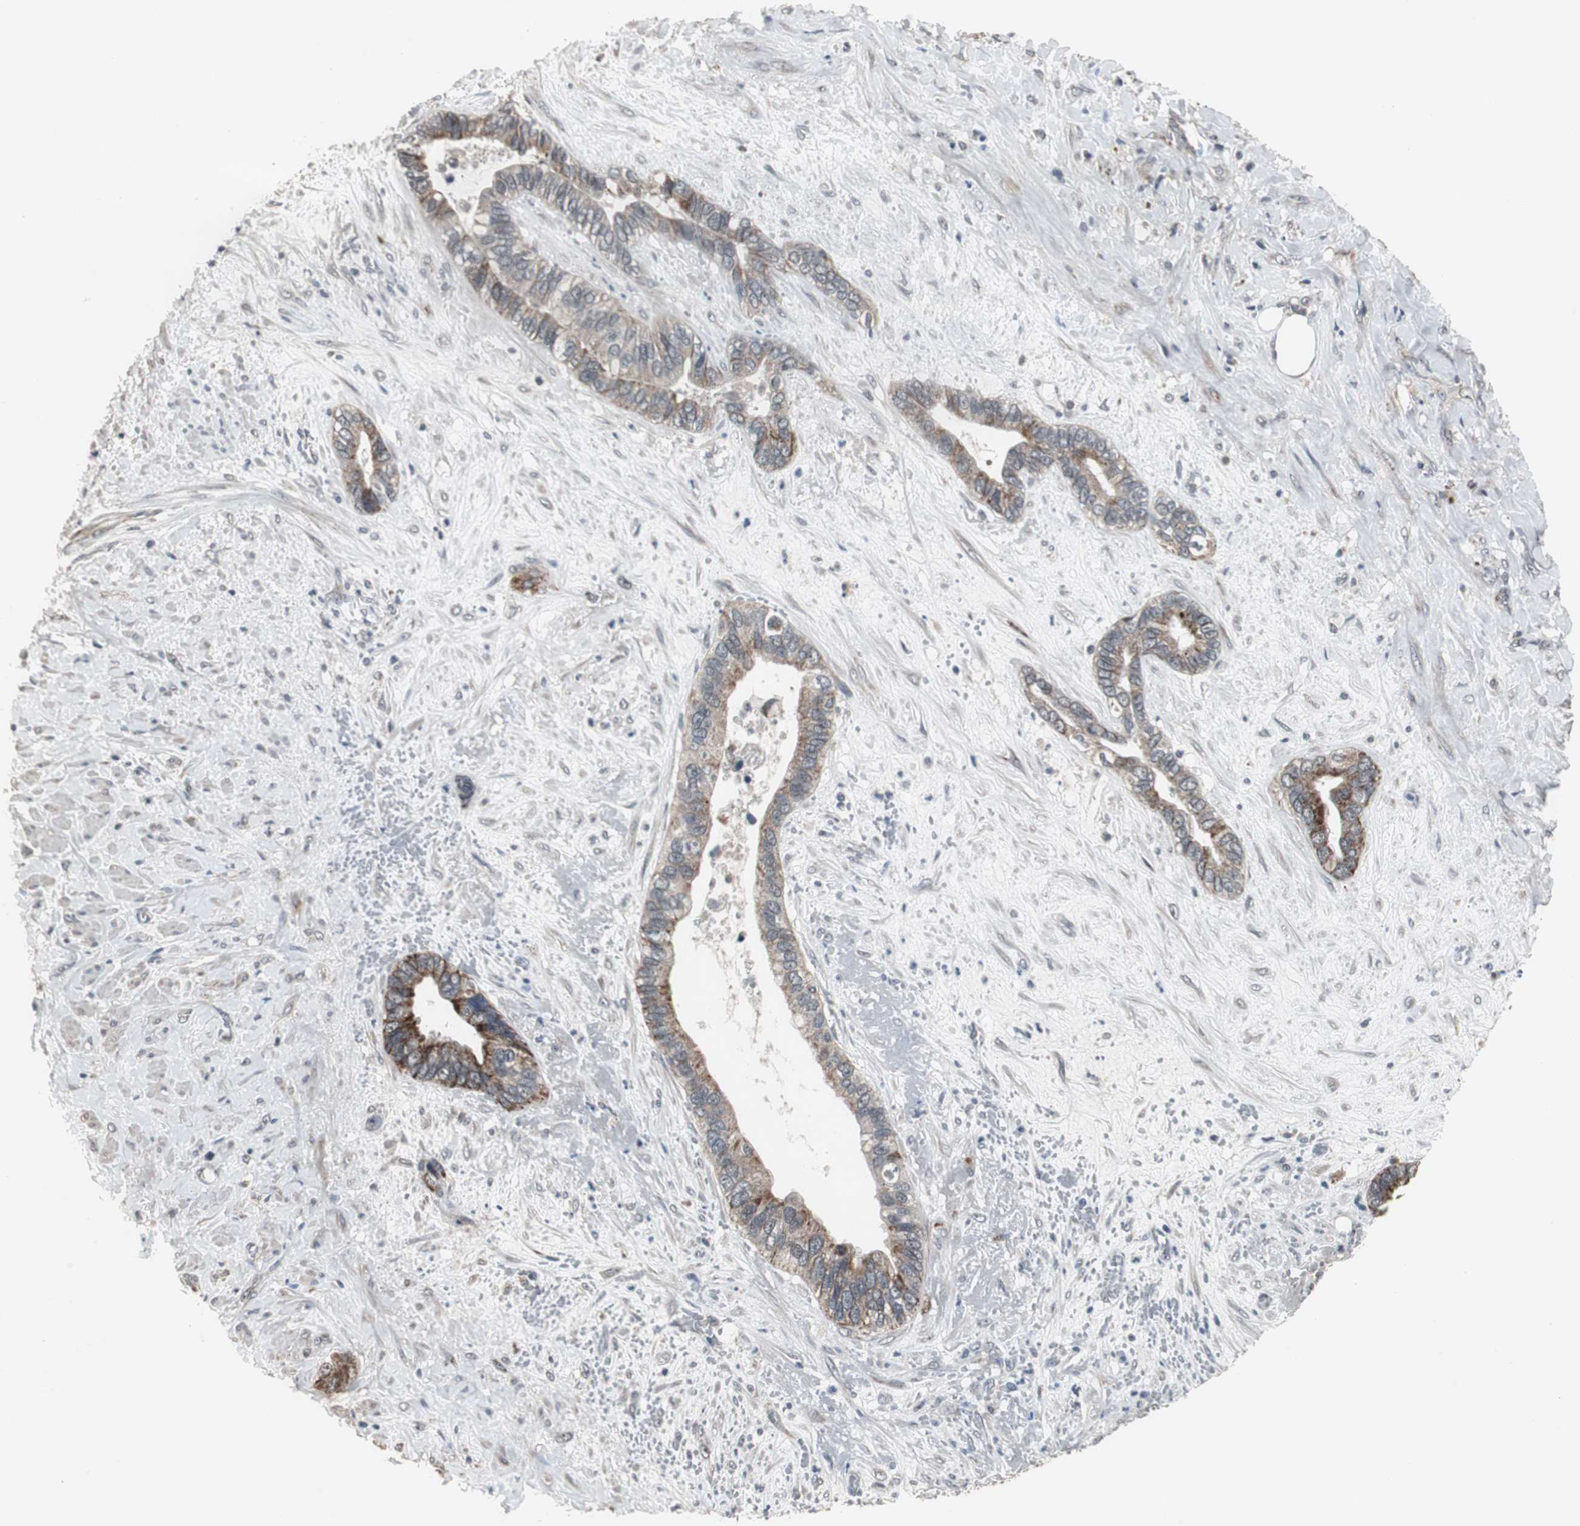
{"staining": {"intensity": "strong", "quantity": ">75%", "location": "cytoplasmic/membranous"}, "tissue": "liver cancer", "cell_type": "Tumor cells", "image_type": "cancer", "snomed": [{"axis": "morphology", "description": "Cholangiocarcinoma"}, {"axis": "topography", "description": "Liver"}], "caption": "Immunohistochemistry photomicrograph of liver cholangiocarcinoma stained for a protein (brown), which reveals high levels of strong cytoplasmic/membranous positivity in approximately >75% of tumor cells.", "gene": "MRPL40", "patient": {"sex": "female", "age": 65}}